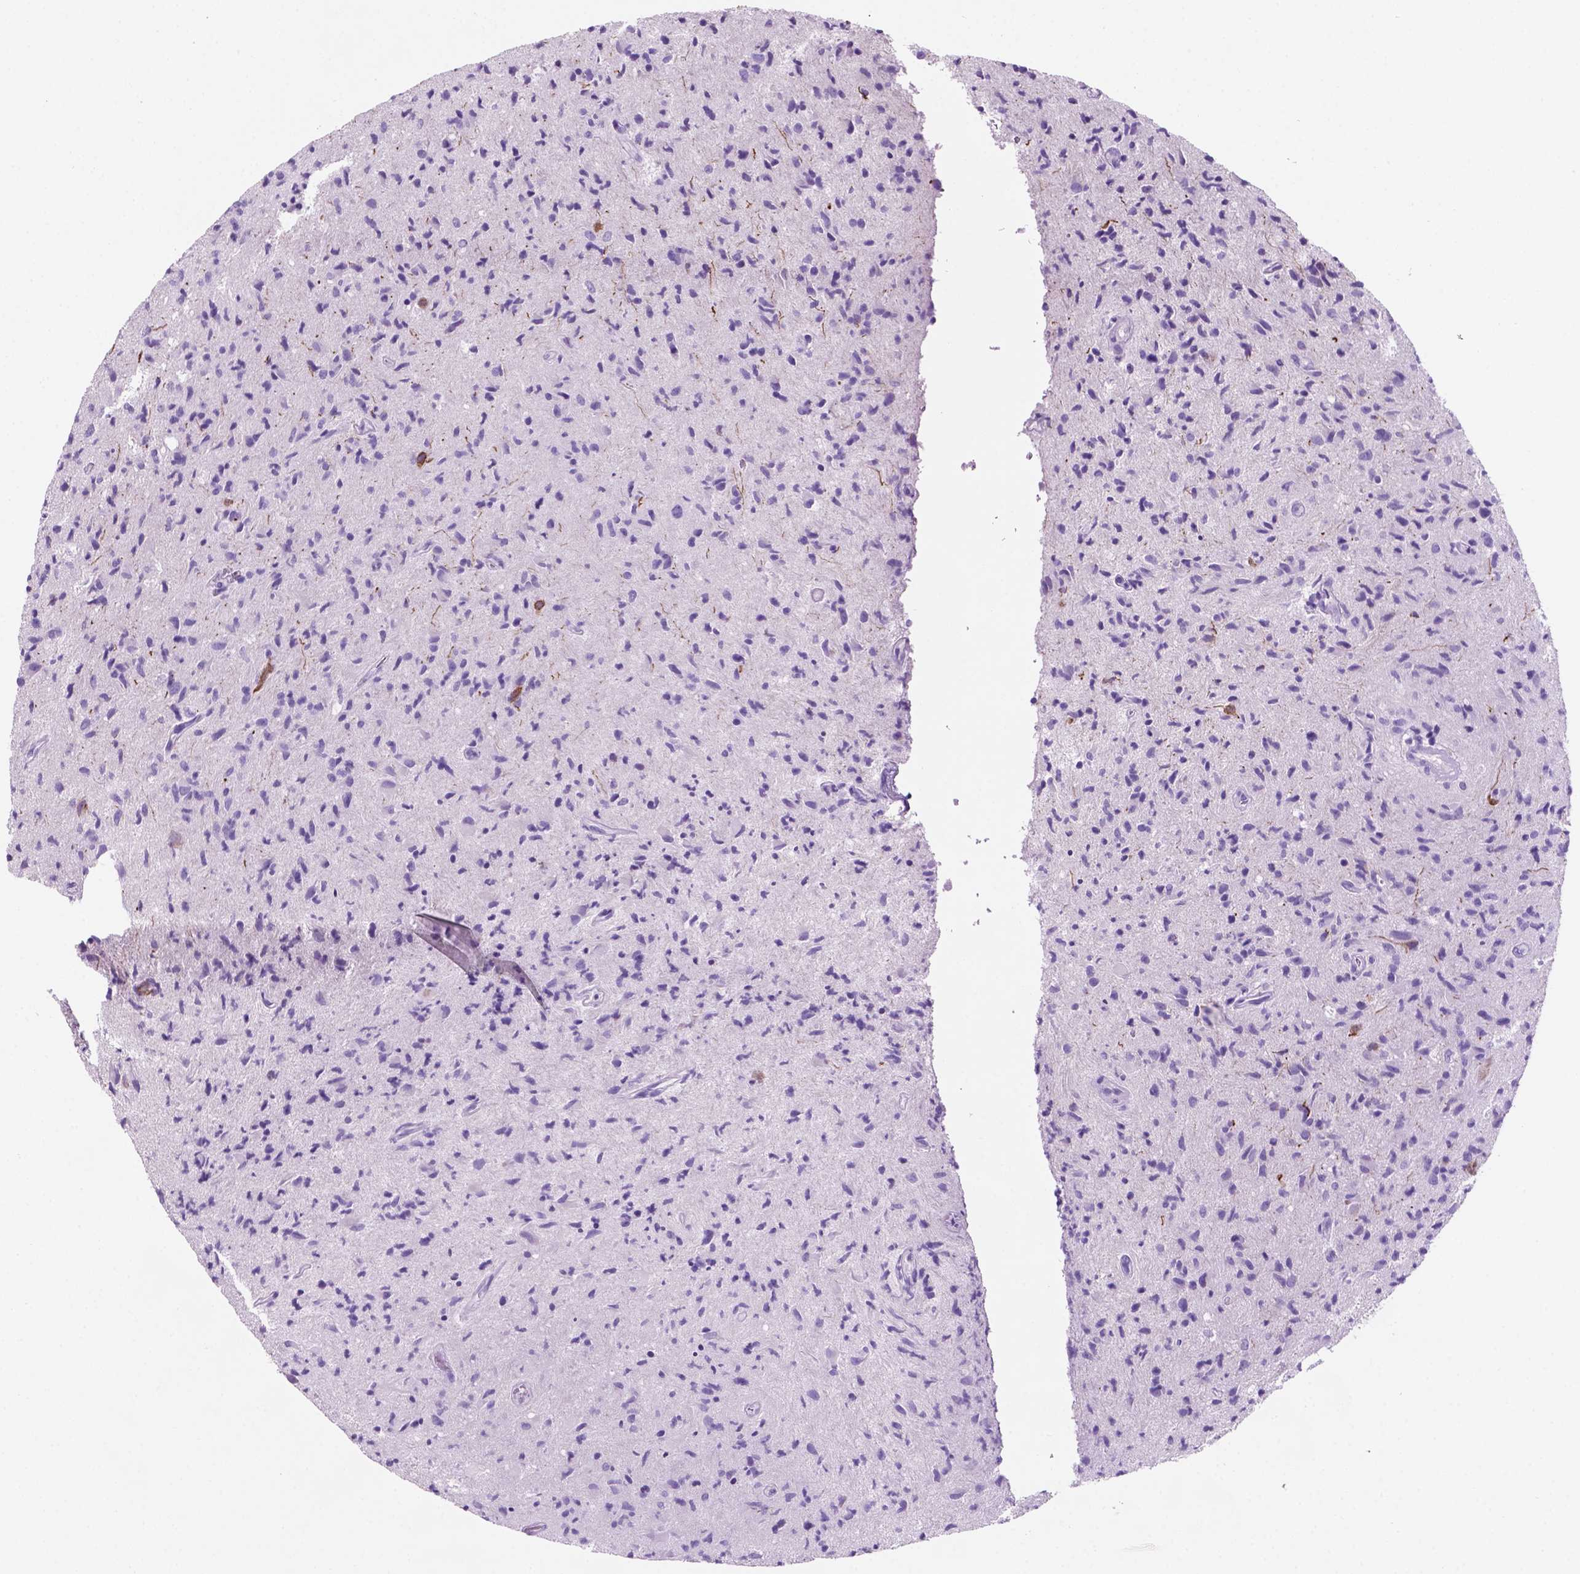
{"staining": {"intensity": "negative", "quantity": "none", "location": "none"}, "tissue": "glioma", "cell_type": "Tumor cells", "image_type": "cancer", "snomed": [{"axis": "morphology", "description": "Glioma, malignant, High grade"}, {"axis": "topography", "description": "Brain"}], "caption": "The IHC image has no significant positivity in tumor cells of malignant glioma (high-grade) tissue.", "gene": "POU4F1", "patient": {"sex": "male", "age": 54}}